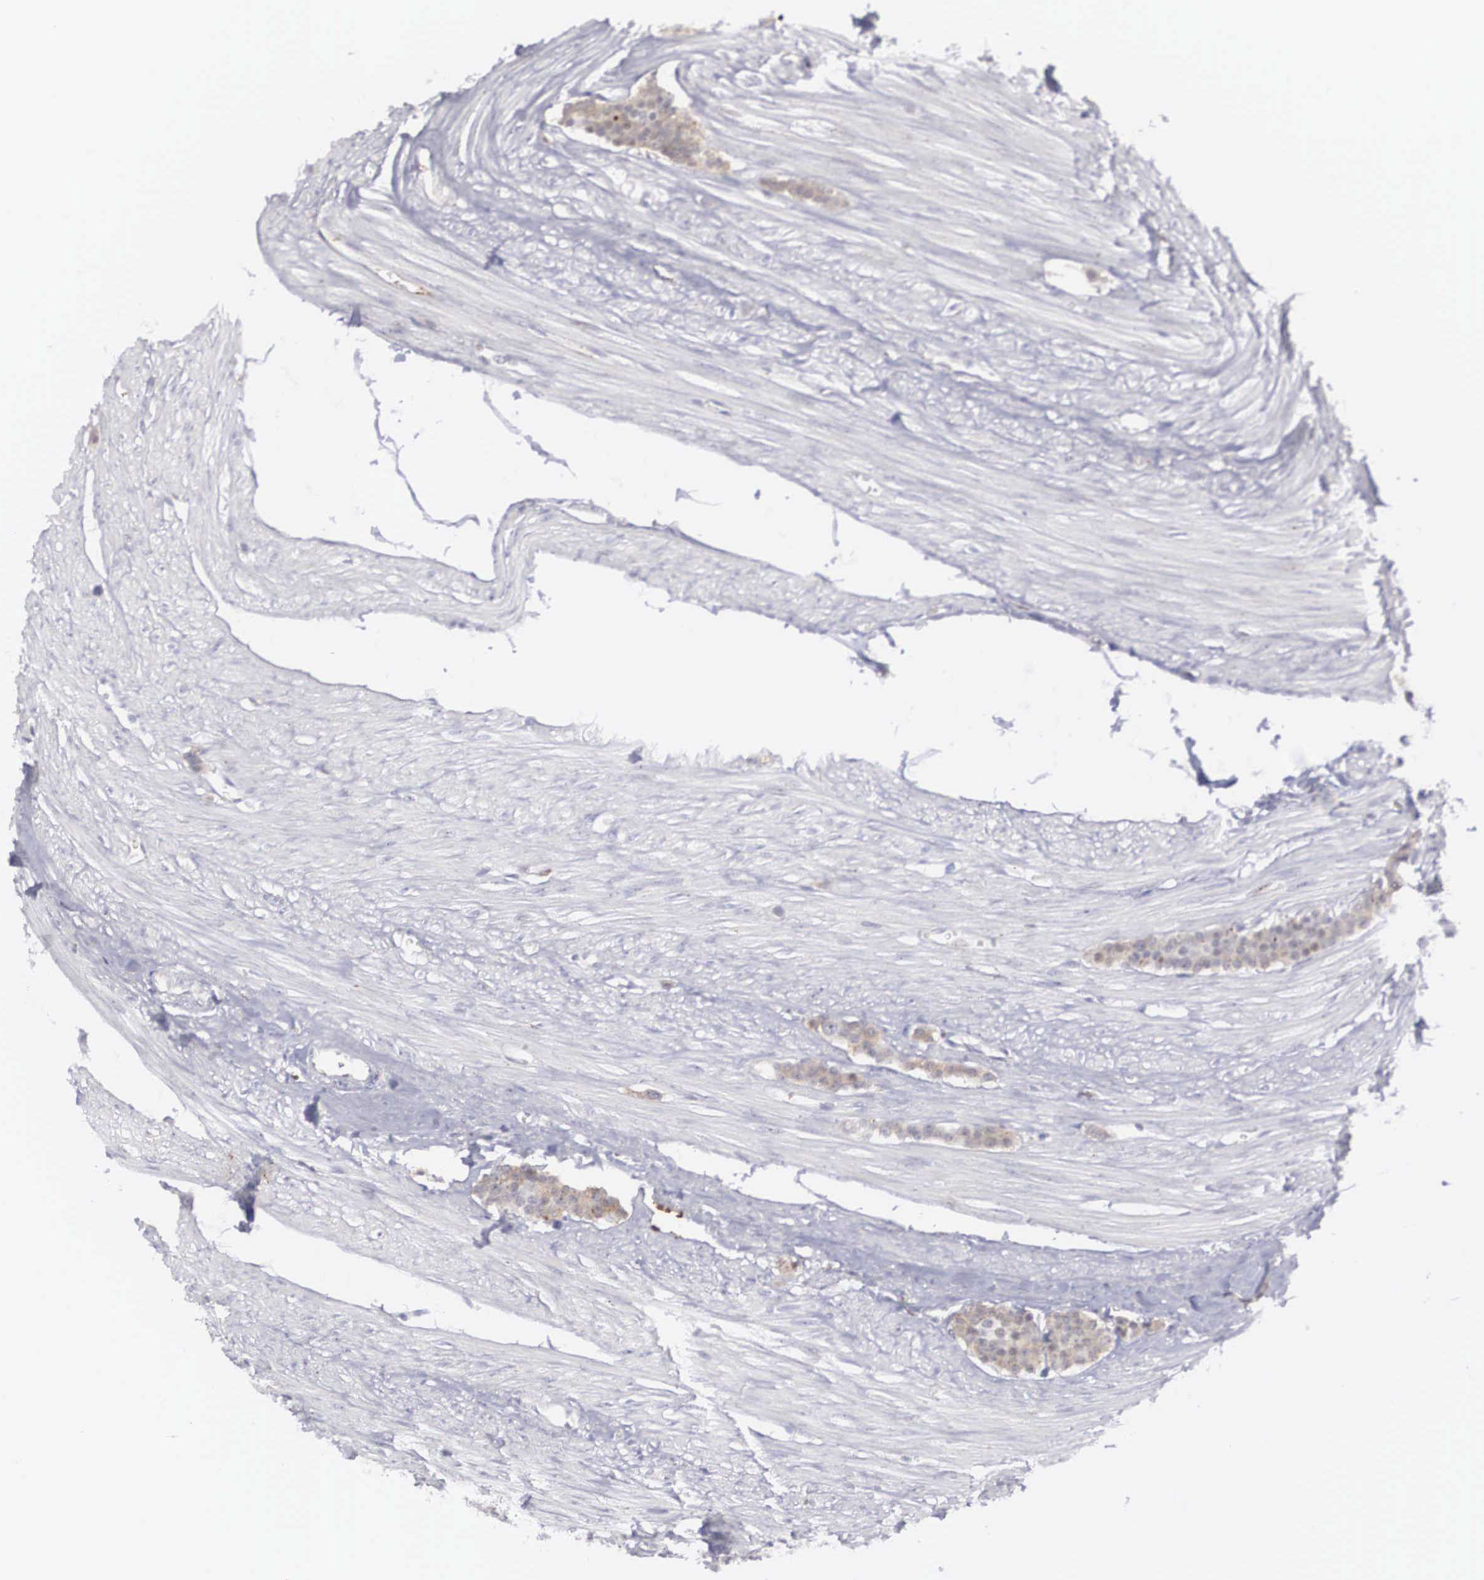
{"staining": {"intensity": "weak", "quantity": "25%-75%", "location": "cytoplasmic/membranous"}, "tissue": "carcinoid", "cell_type": "Tumor cells", "image_type": "cancer", "snomed": [{"axis": "morphology", "description": "Carcinoid, malignant, NOS"}, {"axis": "topography", "description": "Small intestine"}], "caption": "Carcinoid stained for a protein reveals weak cytoplasmic/membranous positivity in tumor cells.", "gene": "RBPJ", "patient": {"sex": "male", "age": 60}}